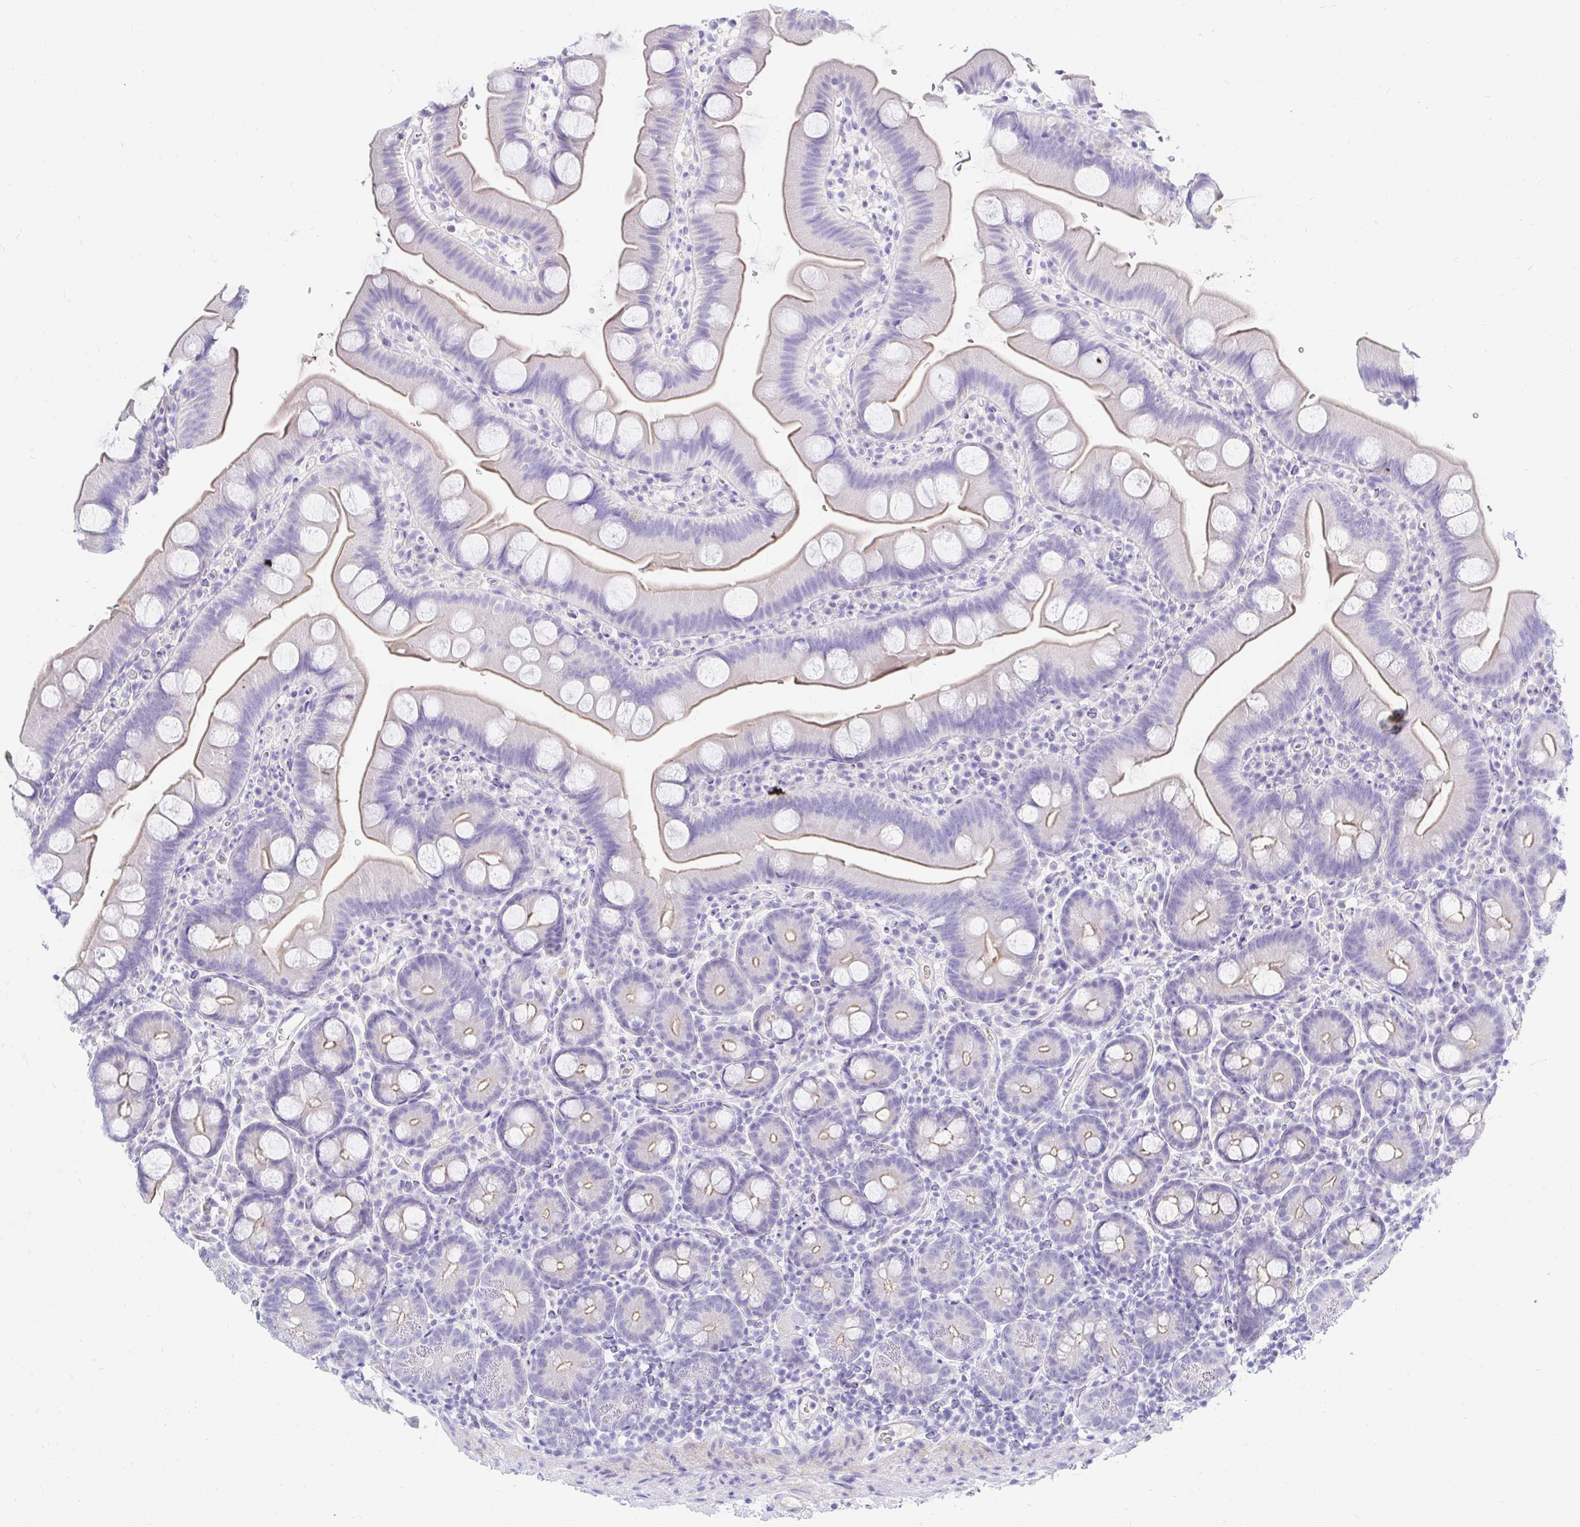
{"staining": {"intensity": "weak", "quantity": "25%-75%", "location": "cytoplasmic/membranous"}, "tissue": "small intestine", "cell_type": "Glandular cells", "image_type": "normal", "snomed": [{"axis": "morphology", "description": "Normal tissue, NOS"}, {"axis": "topography", "description": "Small intestine"}], "caption": "Small intestine stained for a protein (brown) demonstrates weak cytoplasmic/membranous positive staining in approximately 25%-75% of glandular cells.", "gene": "NR2E1", "patient": {"sex": "female", "age": 68}}